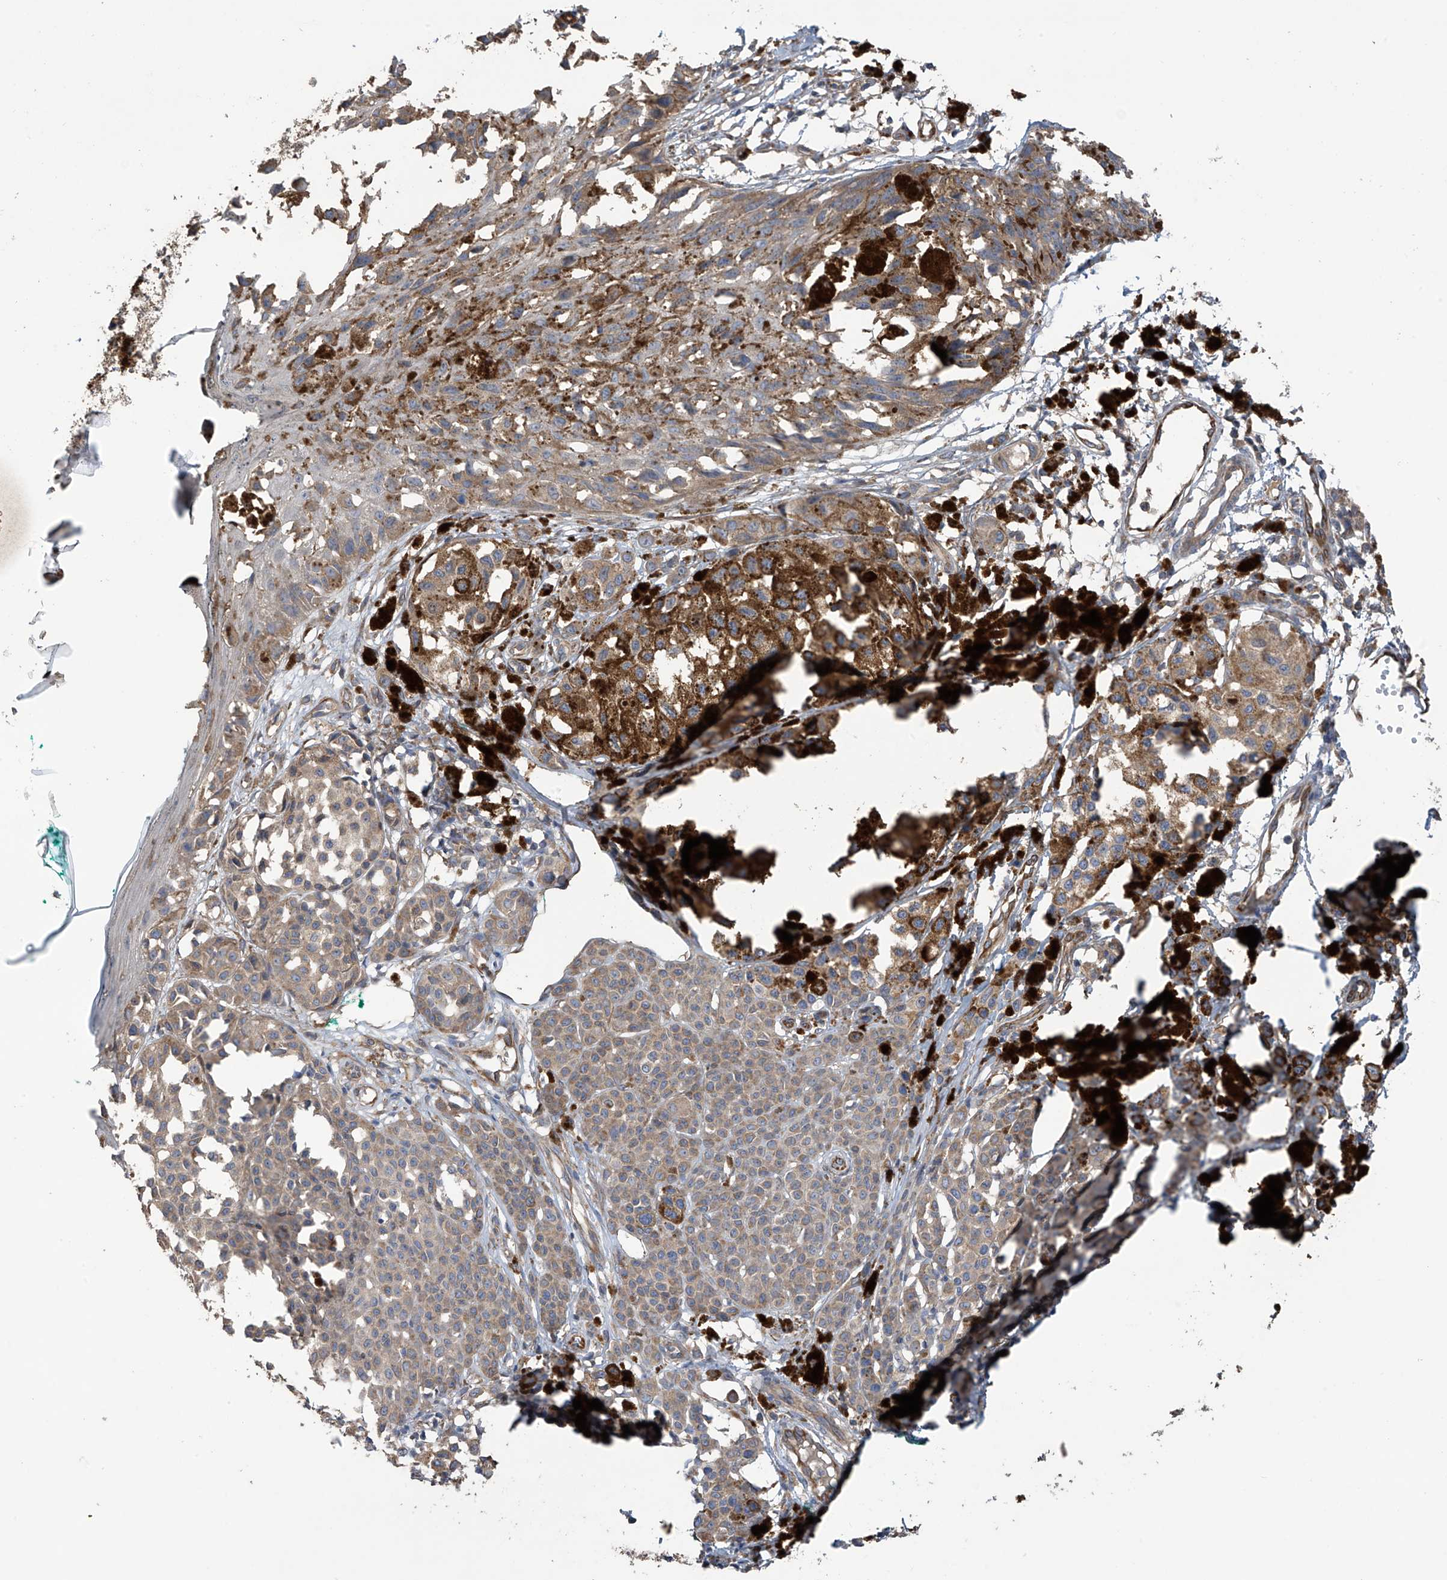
{"staining": {"intensity": "weak", "quantity": ">75%", "location": "cytoplasmic/membranous"}, "tissue": "melanoma", "cell_type": "Tumor cells", "image_type": "cancer", "snomed": [{"axis": "morphology", "description": "Malignant melanoma, NOS"}, {"axis": "topography", "description": "Skin of leg"}], "caption": "This is an image of immunohistochemistry staining of malignant melanoma, which shows weak staining in the cytoplasmic/membranous of tumor cells.", "gene": "PHACTR4", "patient": {"sex": "female", "age": 72}}